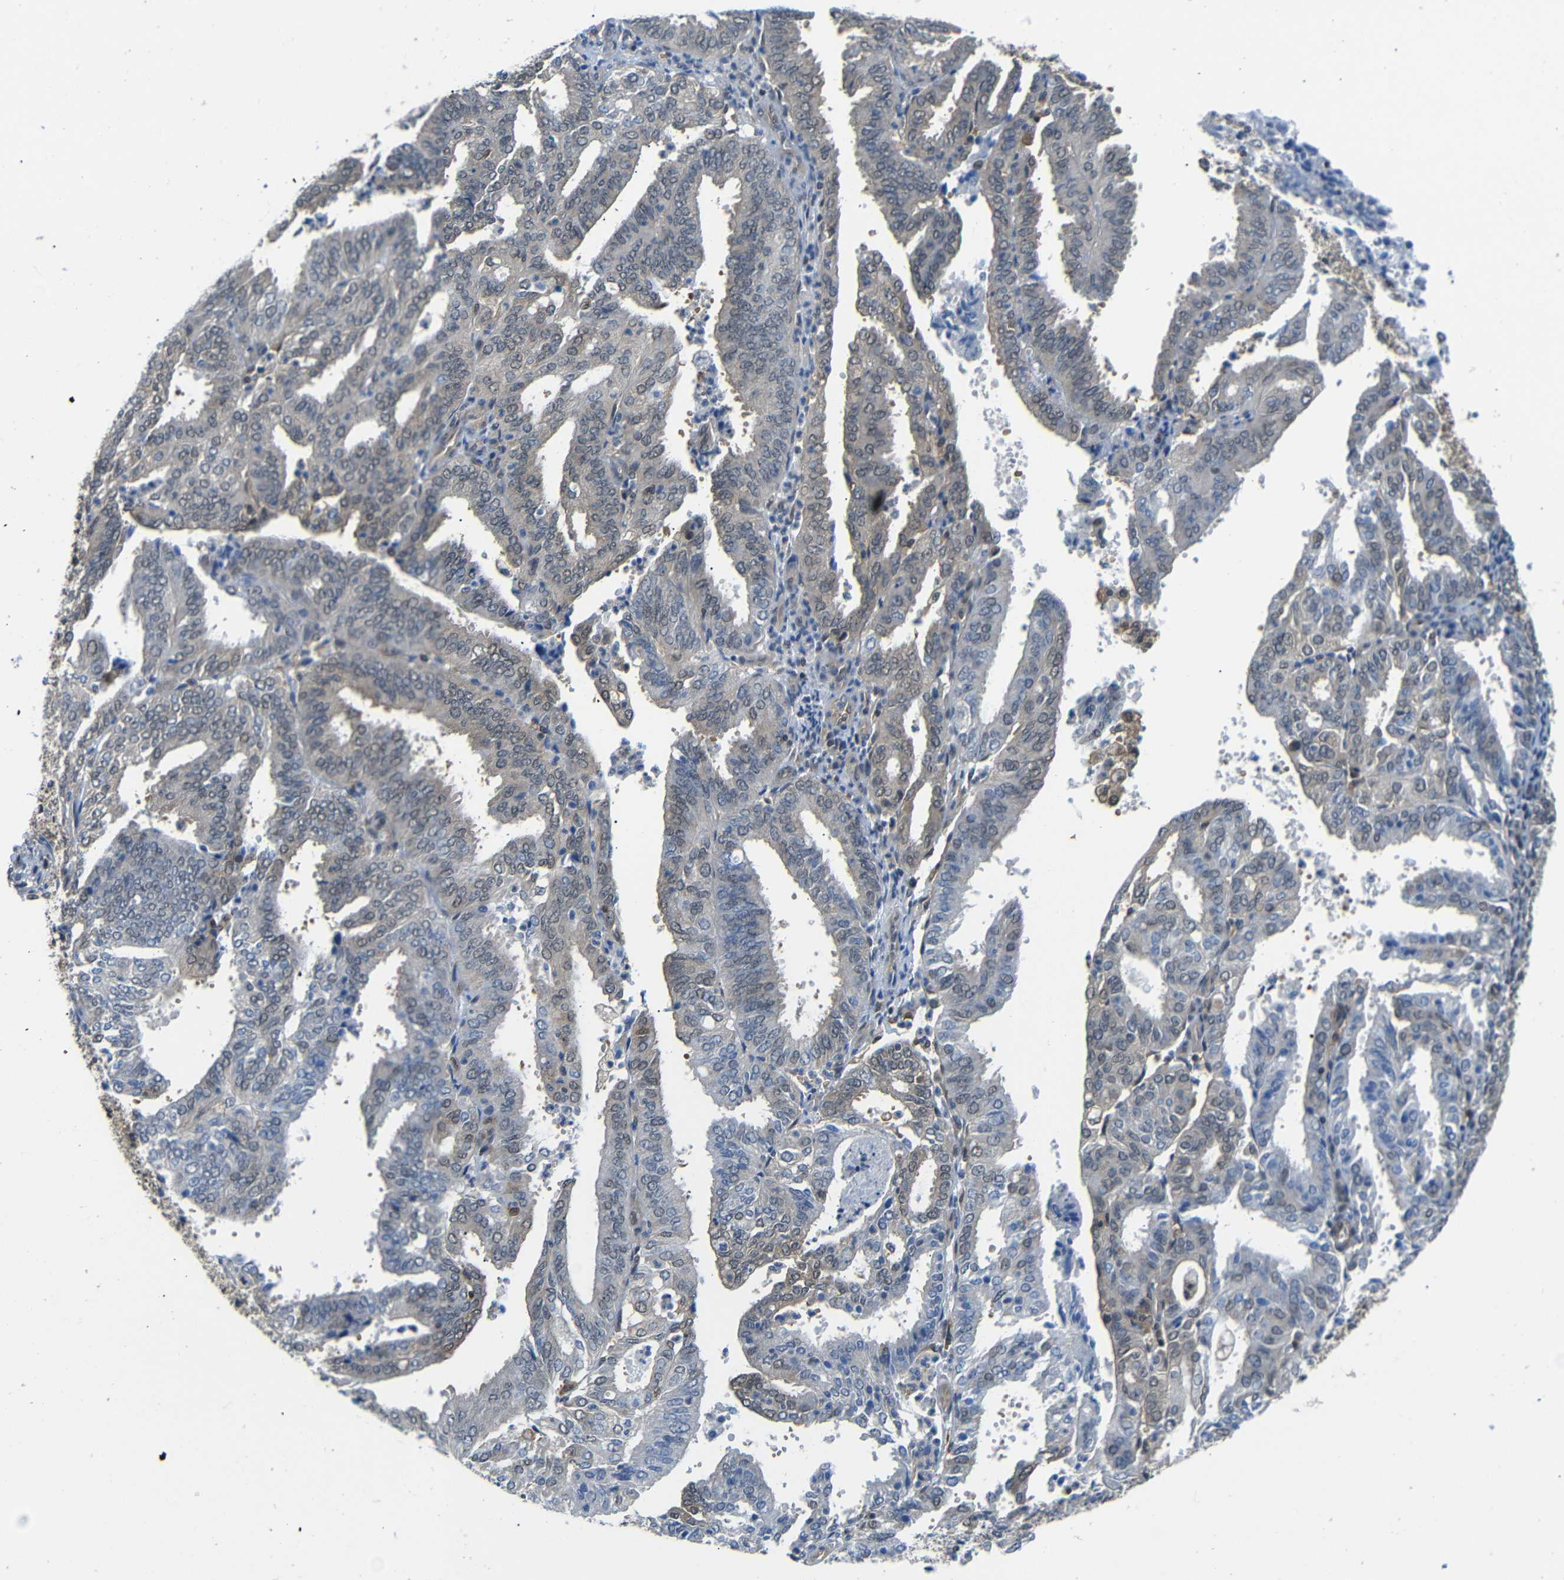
{"staining": {"intensity": "weak", "quantity": "25%-75%", "location": "cytoplasmic/membranous,nuclear"}, "tissue": "endometrial cancer", "cell_type": "Tumor cells", "image_type": "cancer", "snomed": [{"axis": "morphology", "description": "Adenocarcinoma, NOS"}, {"axis": "topography", "description": "Uterus"}], "caption": "Immunohistochemistry of endometrial cancer shows low levels of weak cytoplasmic/membranous and nuclear positivity in approximately 25%-75% of tumor cells.", "gene": "UBXN1", "patient": {"sex": "female", "age": 60}}